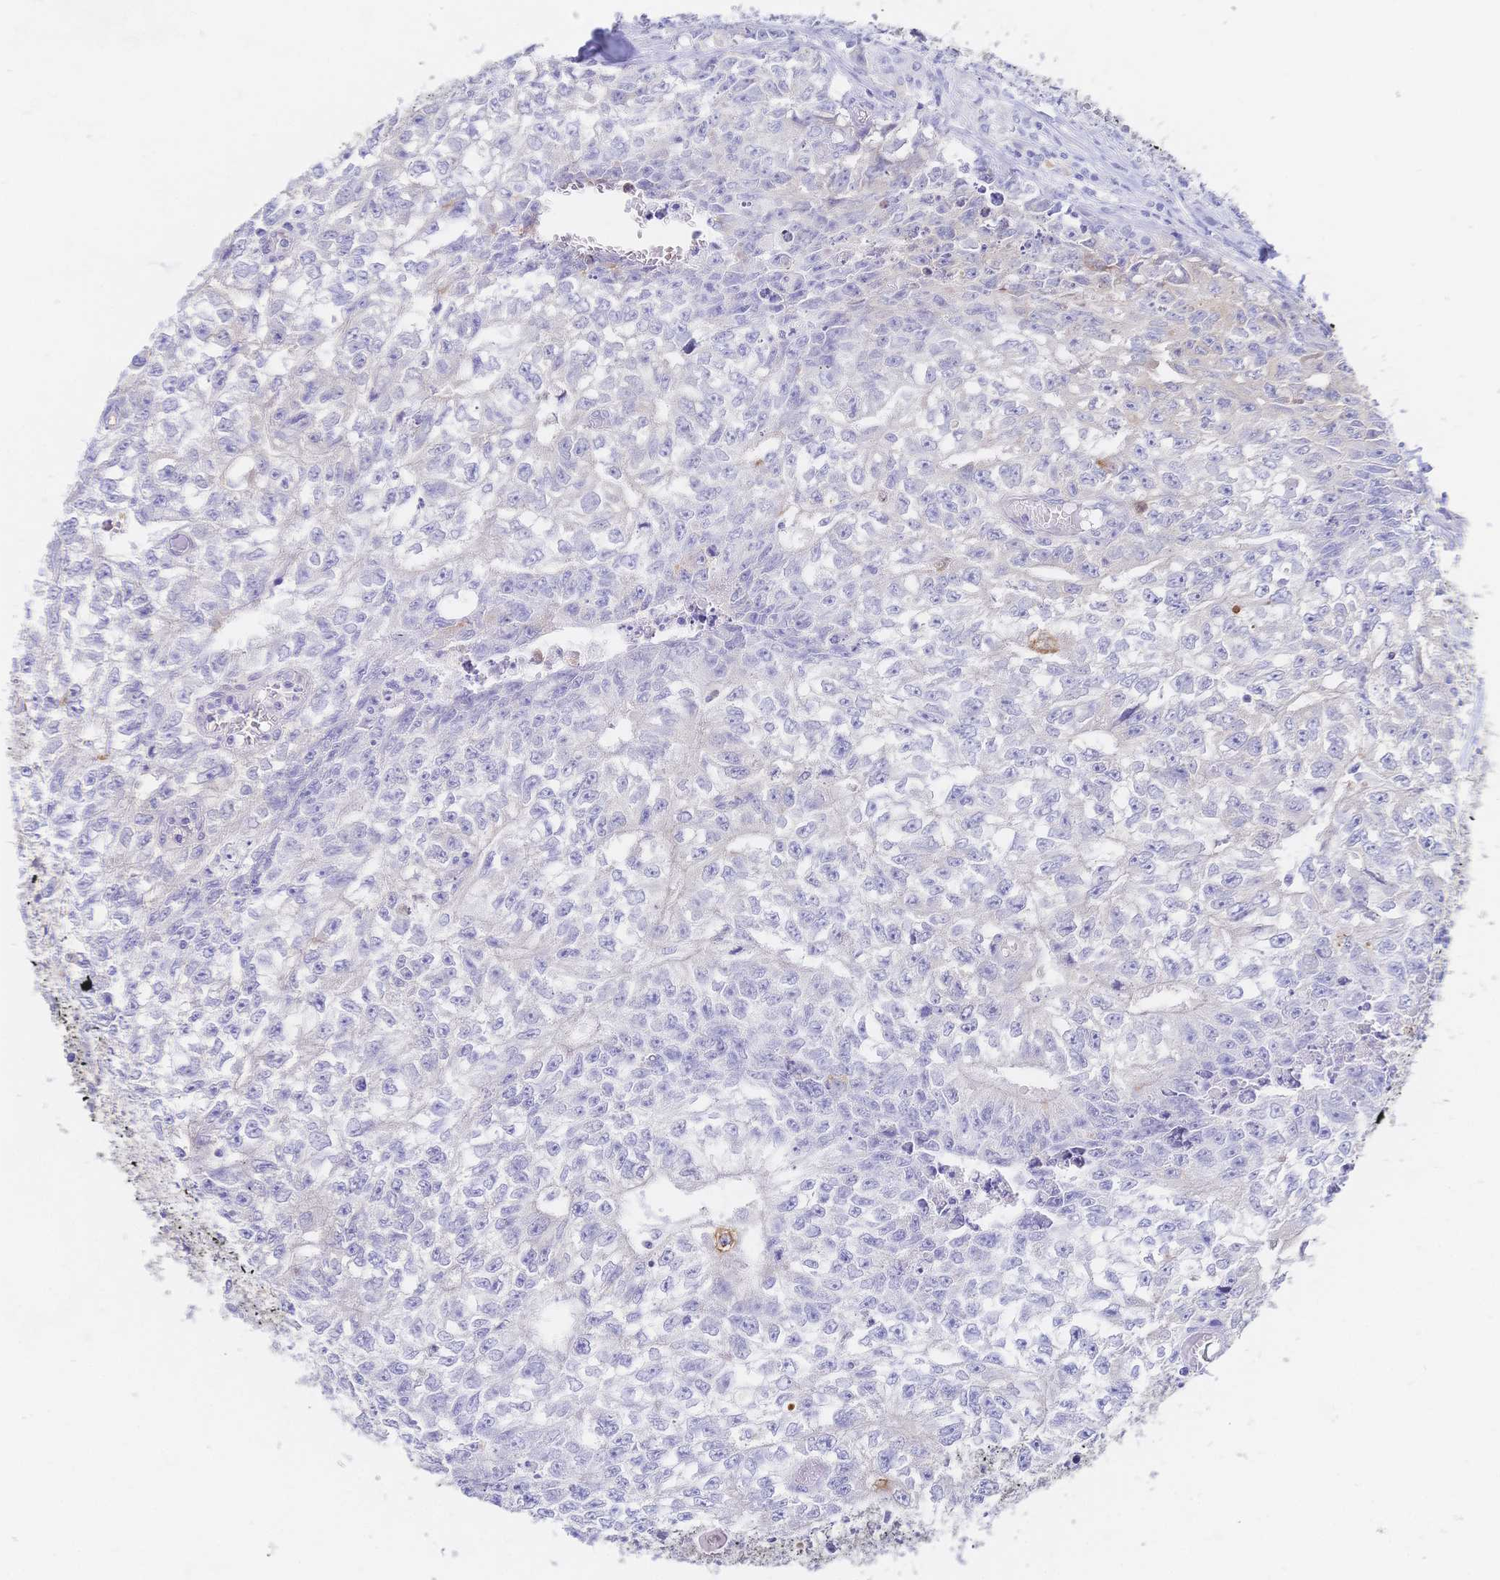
{"staining": {"intensity": "negative", "quantity": "none", "location": "none"}, "tissue": "testis cancer", "cell_type": "Tumor cells", "image_type": "cancer", "snomed": [{"axis": "morphology", "description": "Carcinoma, Embryonal, NOS"}, {"axis": "morphology", "description": "Teratoma, malignant, NOS"}, {"axis": "topography", "description": "Testis"}], "caption": "IHC histopathology image of human testis cancer stained for a protein (brown), which shows no expression in tumor cells.", "gene": "RRM1", "patient": {"sex": "male", "age": 24}}